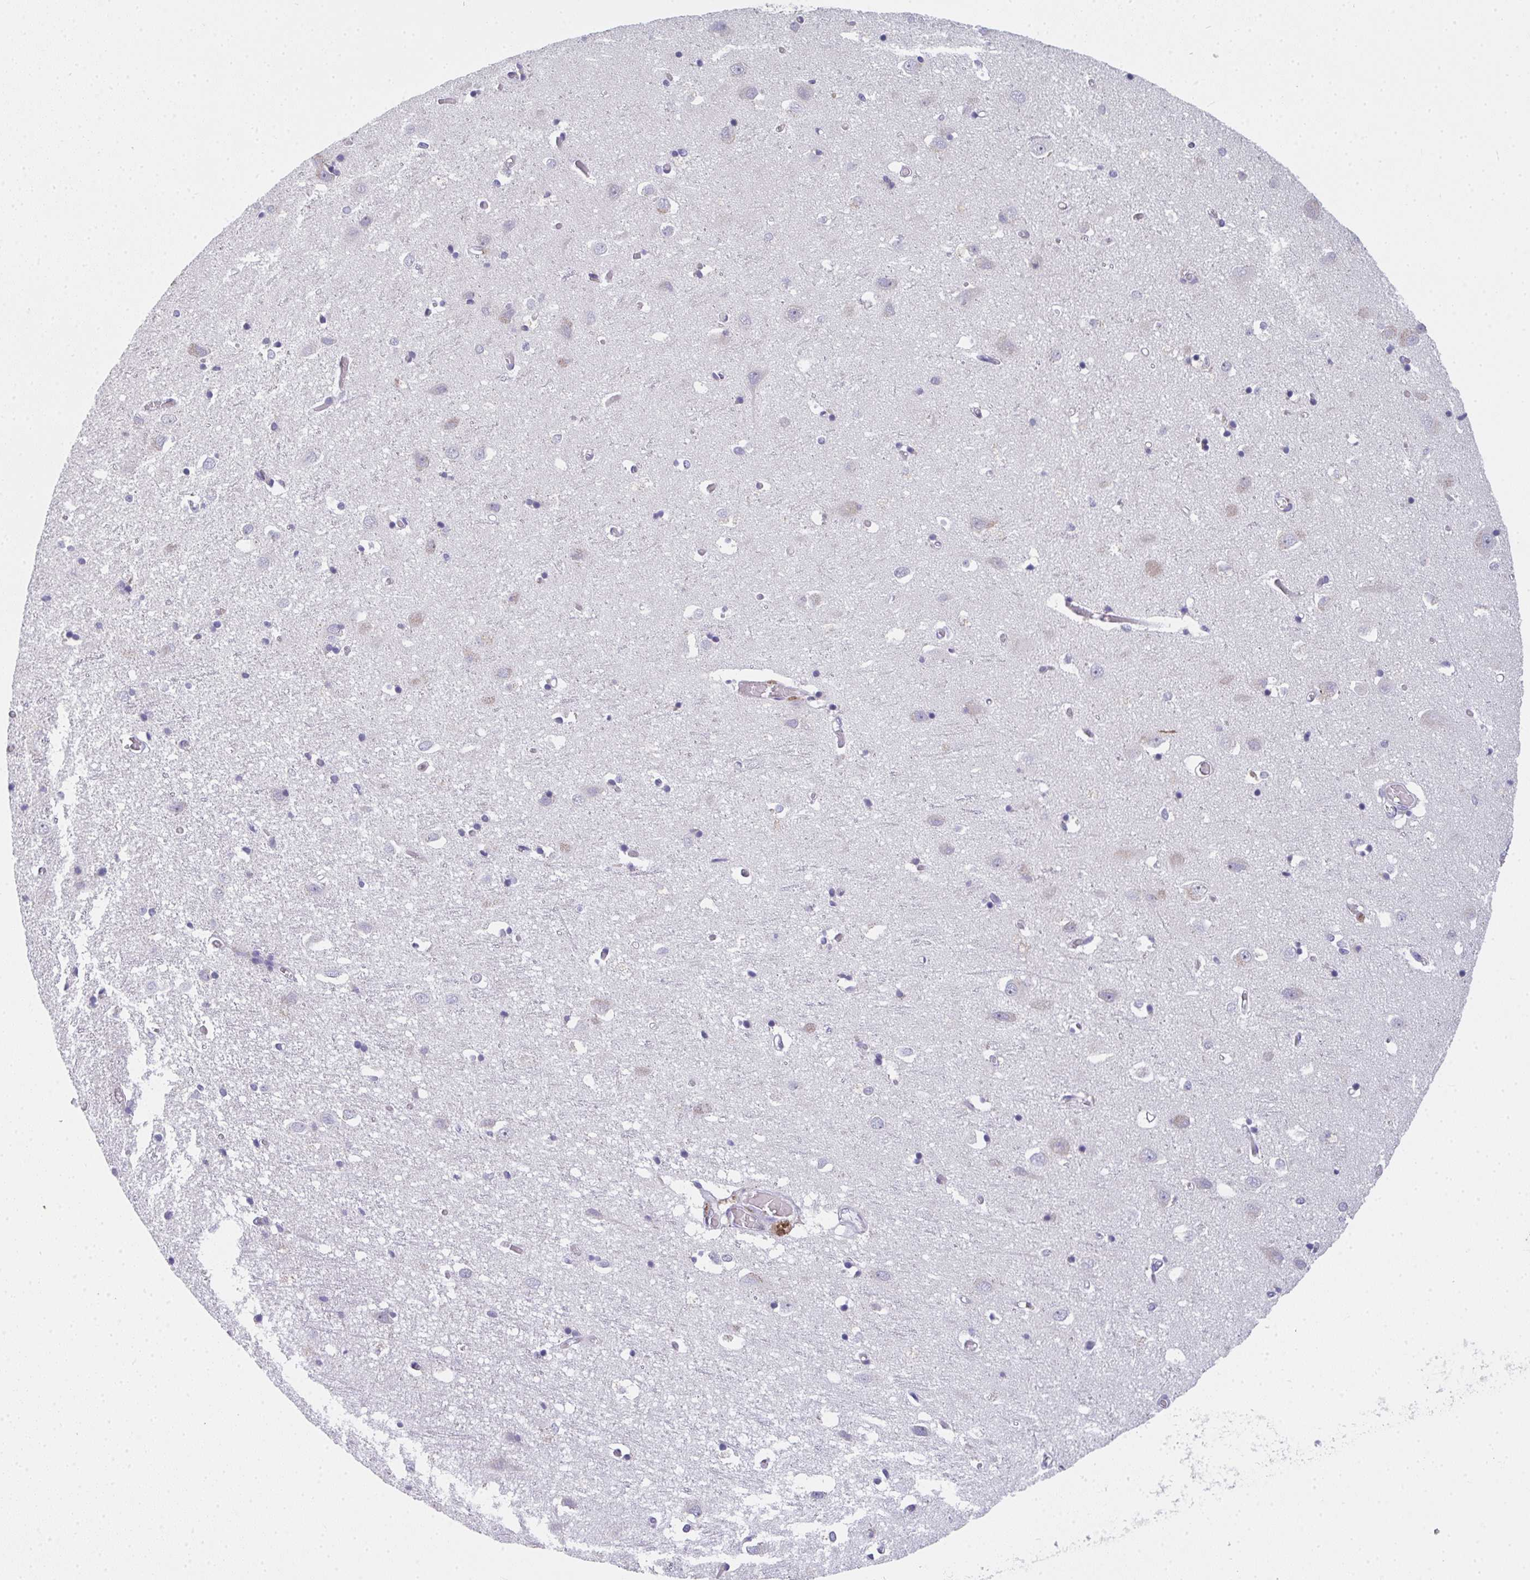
{"staining": {"intensity": "negative", "quantity": "none", "location": "none"}, "tissue": "cerebral cortex", "cell_type": "Endothelial cells", "image_type": "normal", "snomed": [{"axis": "morphology", "description": "Normal tissue, NOS"}, {"axis": "topography", "description": "Cerebral cortex"}], "caption": "DAB (3,3'-diaminobenzidine) immunohistochemical staining of unremarkable cerebral cortex reveals no significant positivity in endothelial cells.", "gene": "RIOK1", "patient": {"sex": "male", "age": 70}}